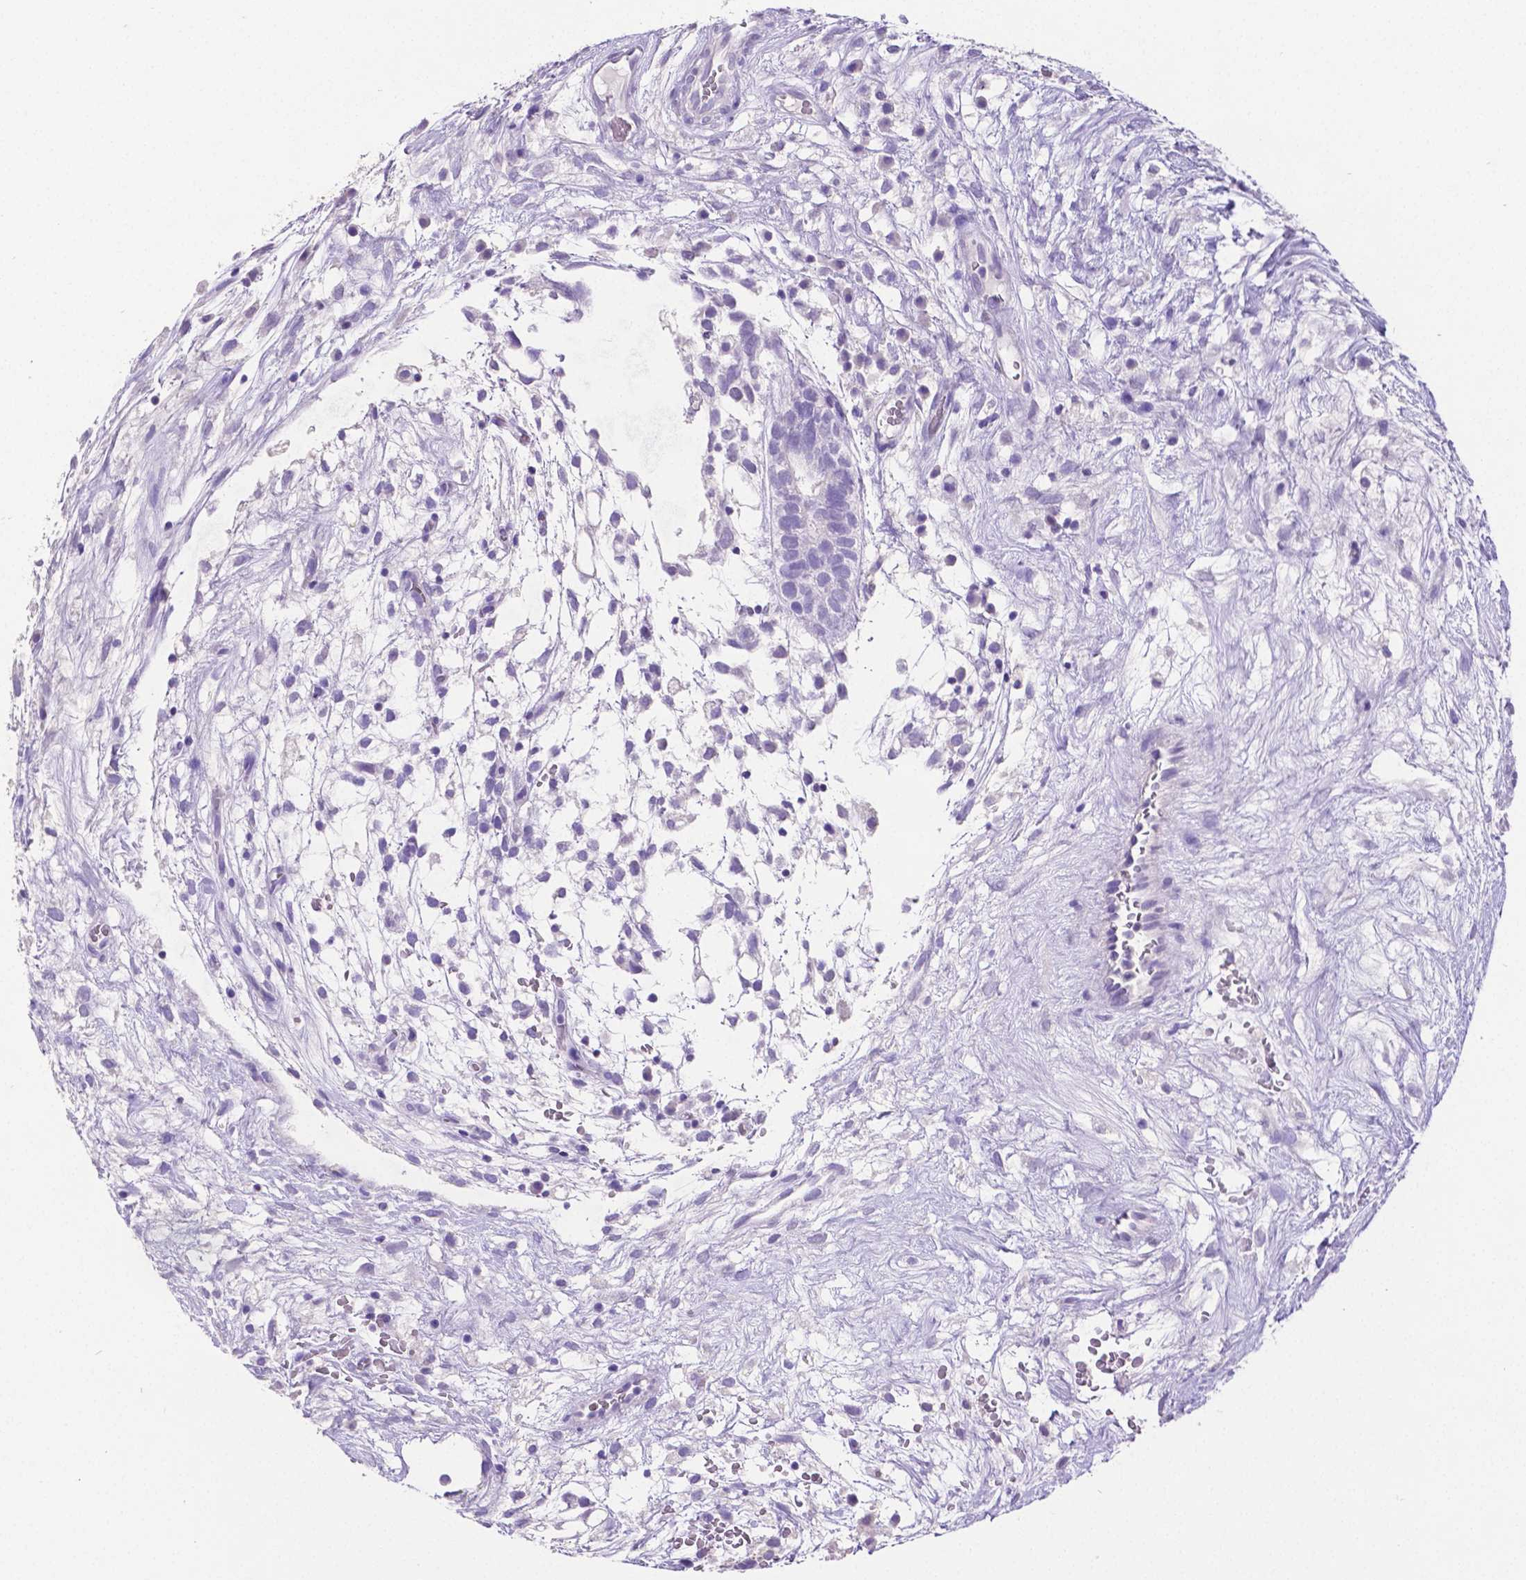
{"staining": {"intensity": "negative", "quantity": "none", "location": "none"}, "tissue": "testis cancer", "cell_type": "Tumor cells", "image_type": "cancer", "snomed": [{"axis": "morphology", "description": "Normal tissue, NOS"}, {"axis": "morphology", "description": "Carcinoma, Embryonal, NOS"}, {"axis": "topography", "description": "Testis"}], "caption": "High magnification brightfield microscopy of testis cancer (embryonal carcinoma) stained with DAB (3,3'-diaminobenzidine) (brown) and counterstained with hematoxylin (blue): tumor cells show no significant staining. (Brightfield microscopy of DAB (3,3'-diaminobenzidine) immunohistochemistry (IHC) at high magnification).", "gene": "SATB2", "patient": {"sex": "male", "age": 32}}